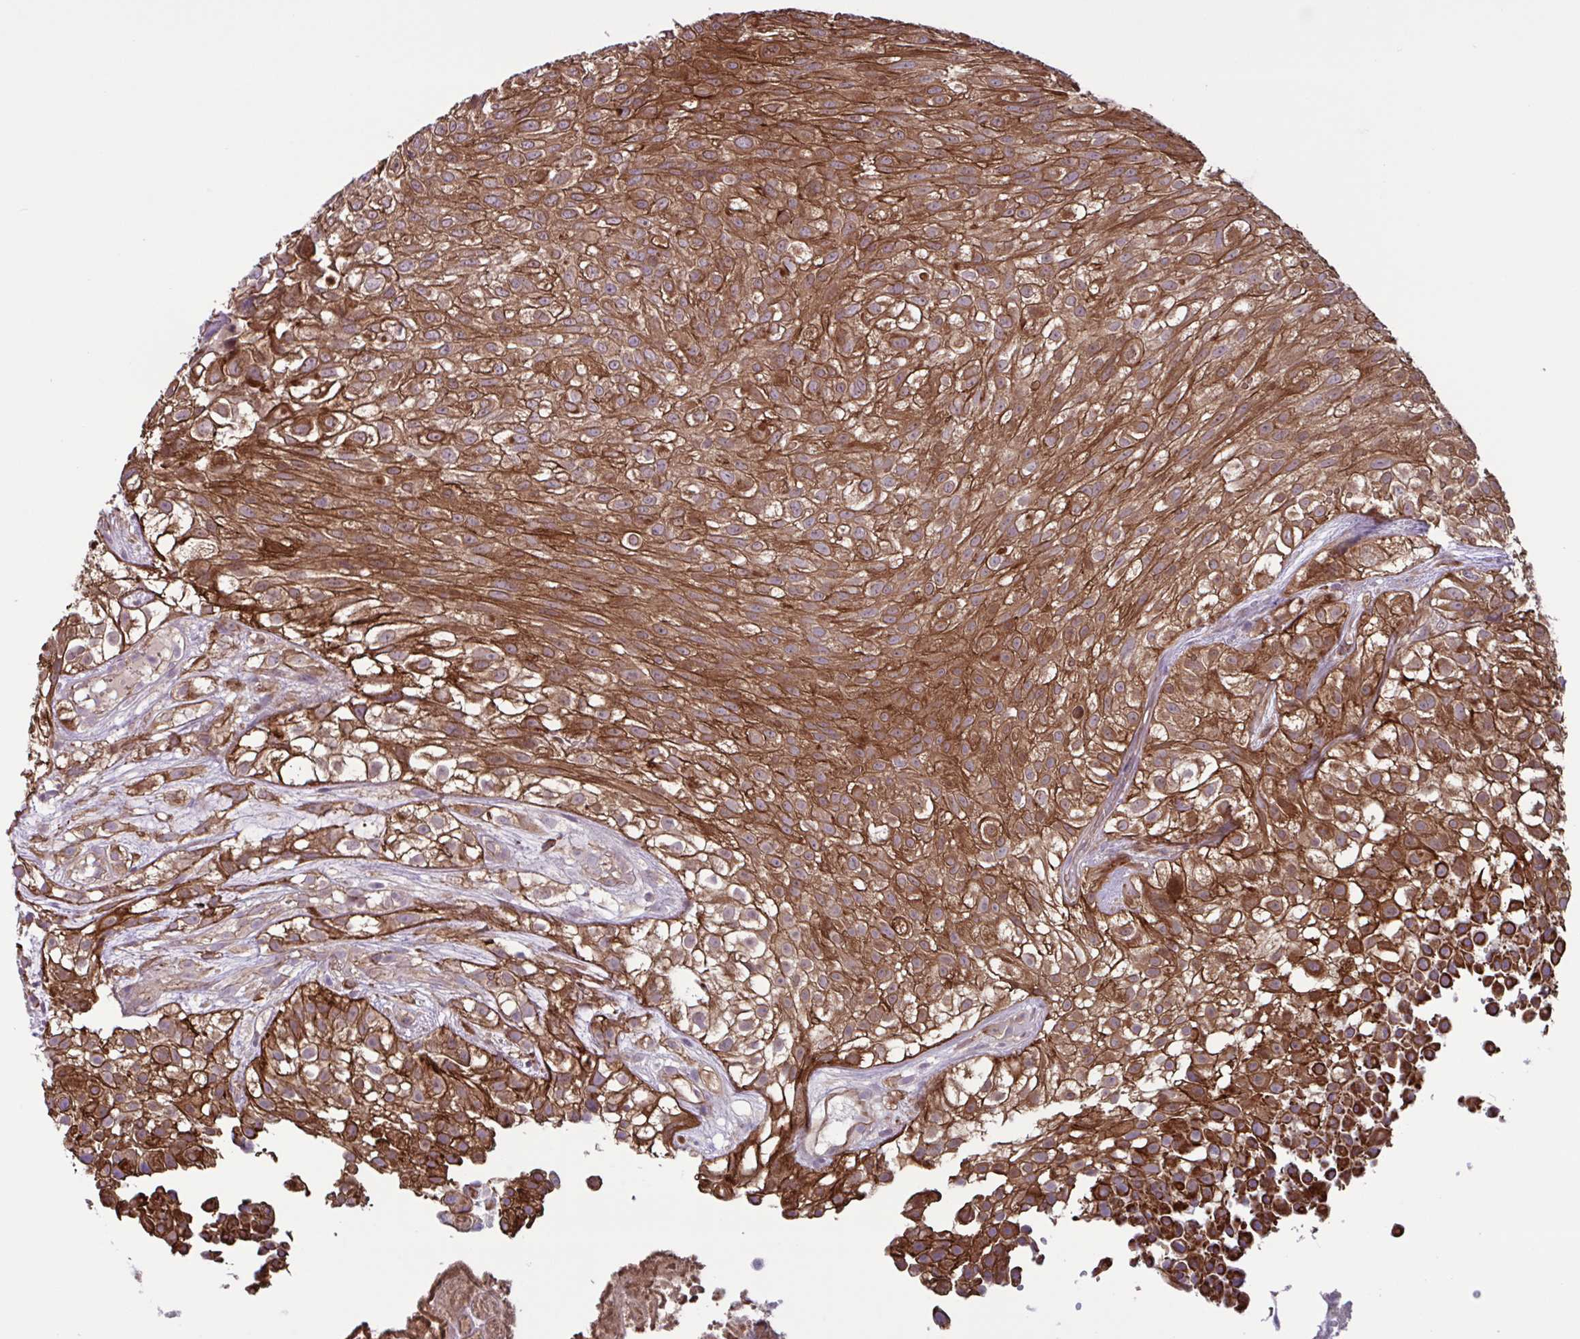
{"staining": {"intensity": "strong", "quantity": ">75%", "location": "cytoplasmic/membranous"}, "tissue": "urothelial cancer", "cell_type": "Tumor cells", "image_type": "cancer", "snomed": [{"axis": "morphology", "description": "Urothelial carcinoma, High grade"}, {"axis": "topography", "description": "Urinary bladder"}], "caption": "Human urothelial carcinoma (high-grade) stained for a protein (brown) reveals strong cytoplasmic/membranous positive expression in about >75% of tumor cells.", "gene": "GLTP", "patient": {"sex": "male", "age": 56}}